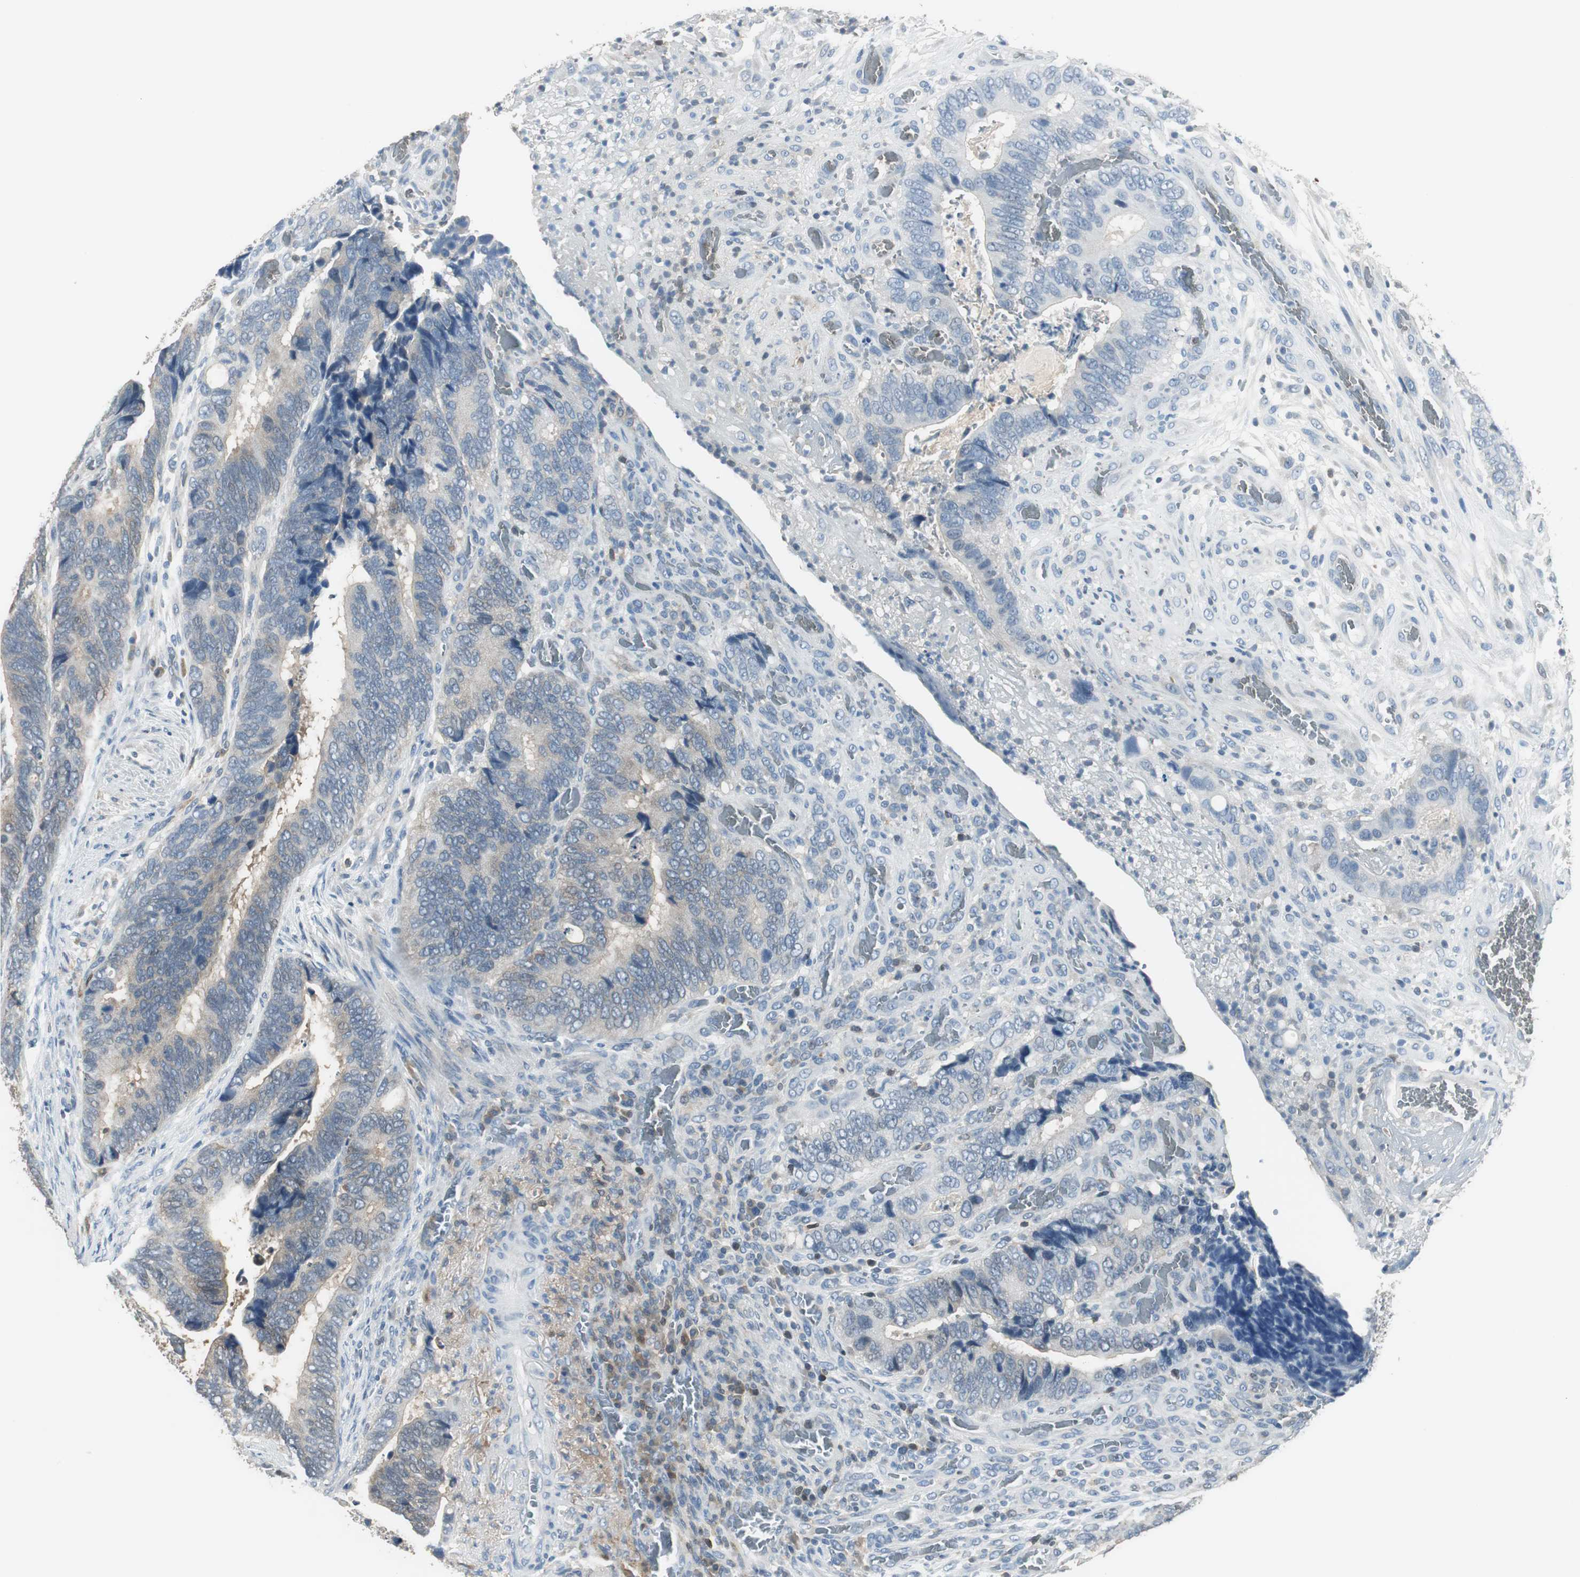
{"staining": {"intensity": "weak", "quantity": "25%-75%", "location": "cytoplasmic/membranous"}, "tissue": "colorectal cancer", "cell_type": "Tumor cells", "image_type": "cancer", "snomed": [{"axis": "morphology", "description": "Adenocarcinoma, NOS"}, {"axis": "topography", "description": "Colon"}], "caption": "This photomicrograph reveals adenocarcinoma (colorectal) stained with immunohistochemistry to label a protein in brown. The cytoplasmic/membranous of tumor cells show weak positivity for the protein. Nuclei are counter-stained blue.", "gene": "MSTO1", "patient": {"sex": "male", "age": 72}}